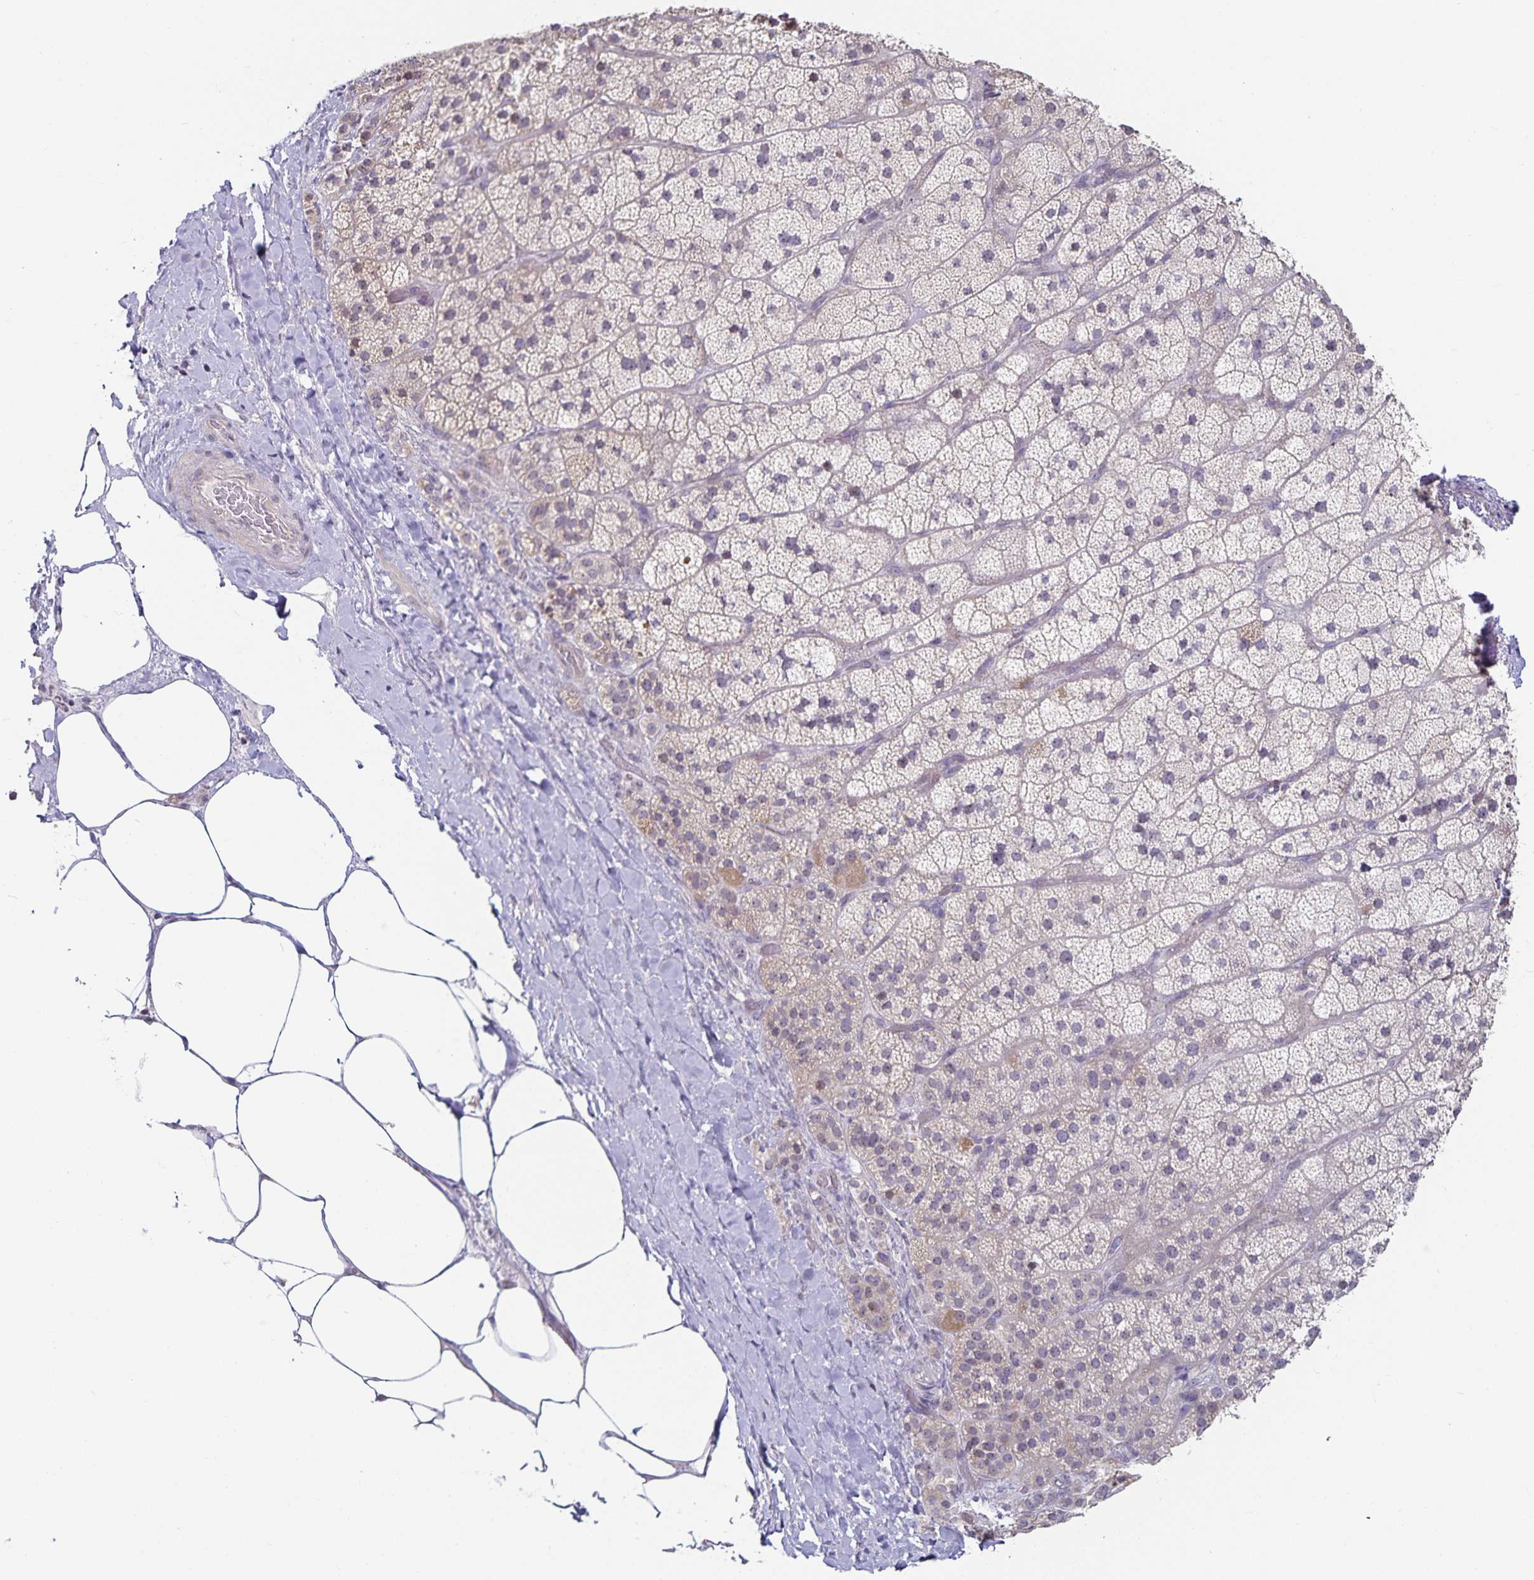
{"staining": {"intensity": "weak", "quantity": "25%-75%", "location": "cytoplasmic/membranous"}, "tissue": "adrenal gland", "cell_type": "Glandular cells", "image_type": "normal", "snomed": [{"axis": "morphology", "description": "Normal tissue, NOS"}, {"axis": "topography", "description": "Adrenal gland"}], "caption": "A low amount of weak cytoplasmic/membranous positivity is identified in approximately 25%-75% of glandular cells in normal adrenal gland. The staining was performed using DAB to visualize the protein expression in brown, while the nuclei were stained in blue with hematoxylin (Magnification: 20x).", "gene": "DNAH9", "patient": {"sex": "male", "age": 57}}